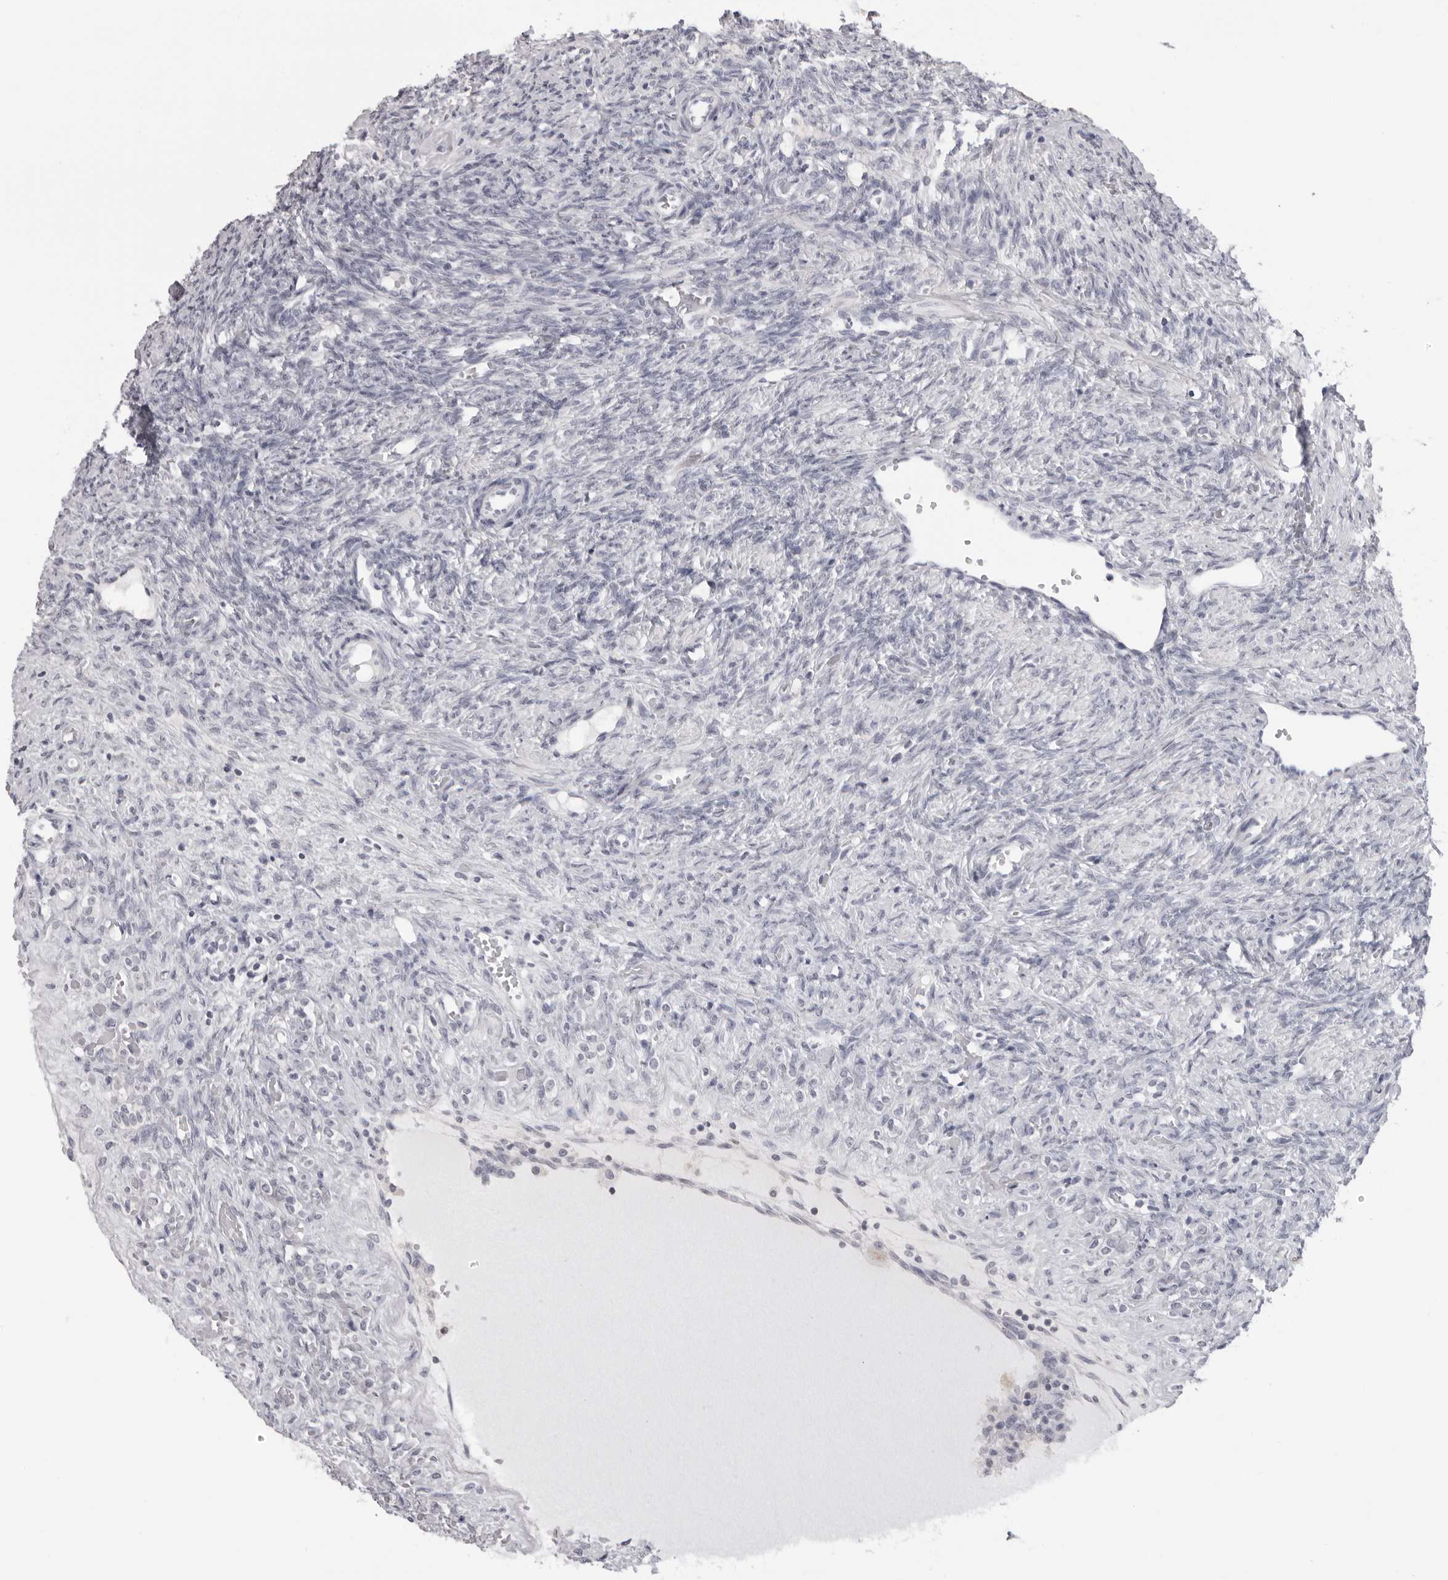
{"staining": {"intensity": "negative", "quantity": "none", "location": "none"}, "tissue": "ovary", "cell_type": "Follicle cells", "image_type": "normal", "snomed": [{"axis": "morphology", "description": "Normal tissue, NOS"}, {"axis": "topography", "description": "Ovary"}], "caption": "Protein analysis of normal ovary exhibits no significant positivity in follicle cells. (IHC, brightfield microscopy, high magnification).", "gene": "DNALI1", "patient": {"sex": "female", "age": 41}}